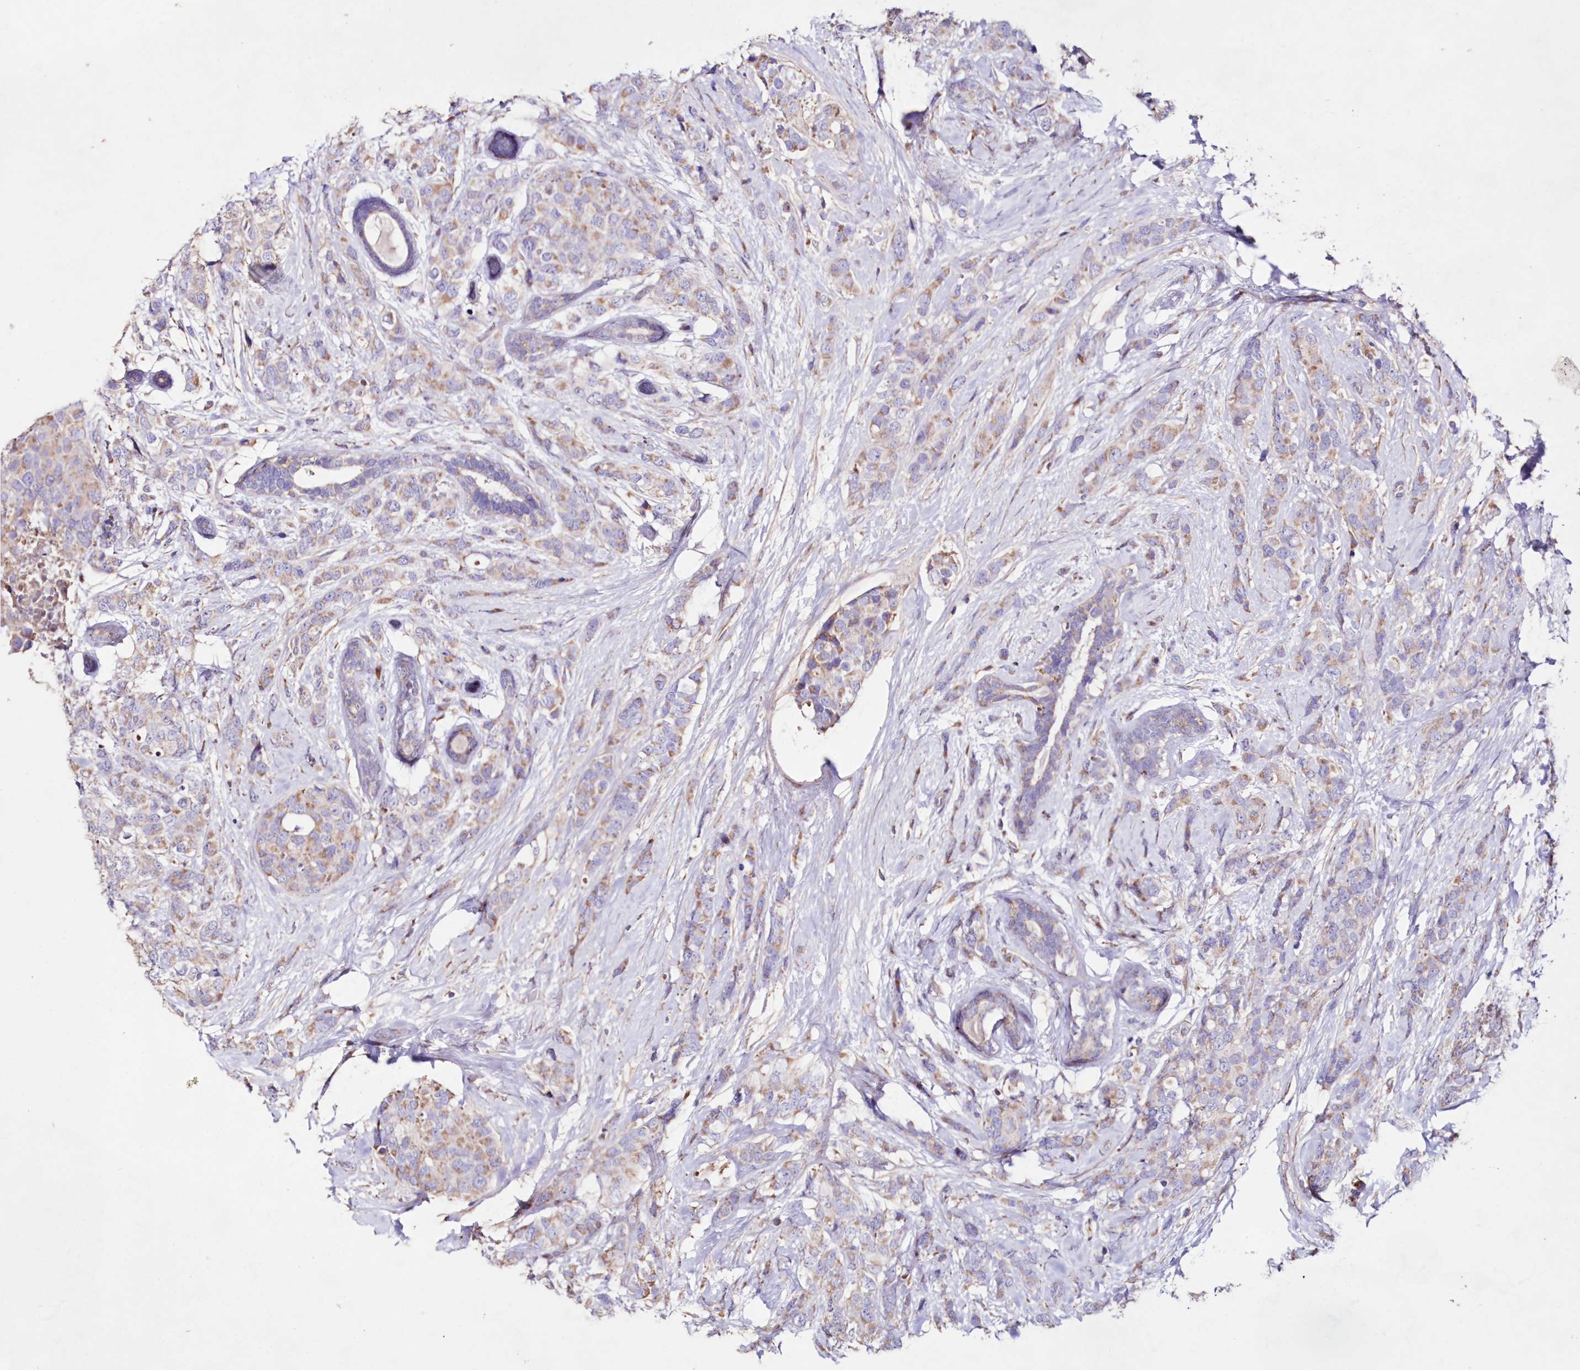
{"staining": {"intensity": "weak", "quantity": "25%-75%", "location": "cytoplasmic/membranous"}, "tissue": "breast cancer", "cell_type": "Tumor cells", "image_type": "cancer", "snomed": [{"axis": "morphology", "description": "Lobular carcinoma"}, {"axis": "topography", "description": "Breast"}], "caption": "High-magnification brightfield microscopy of breast cancer stained with DAB (brown) and counterstained with hematoxylin (blue). tumor cells exhibit weak cytoplasmic/membranous positivity is present in about25%-75% of cells.", "gene": "HADHB", "patient": {"sex": "female", "age": 59}}